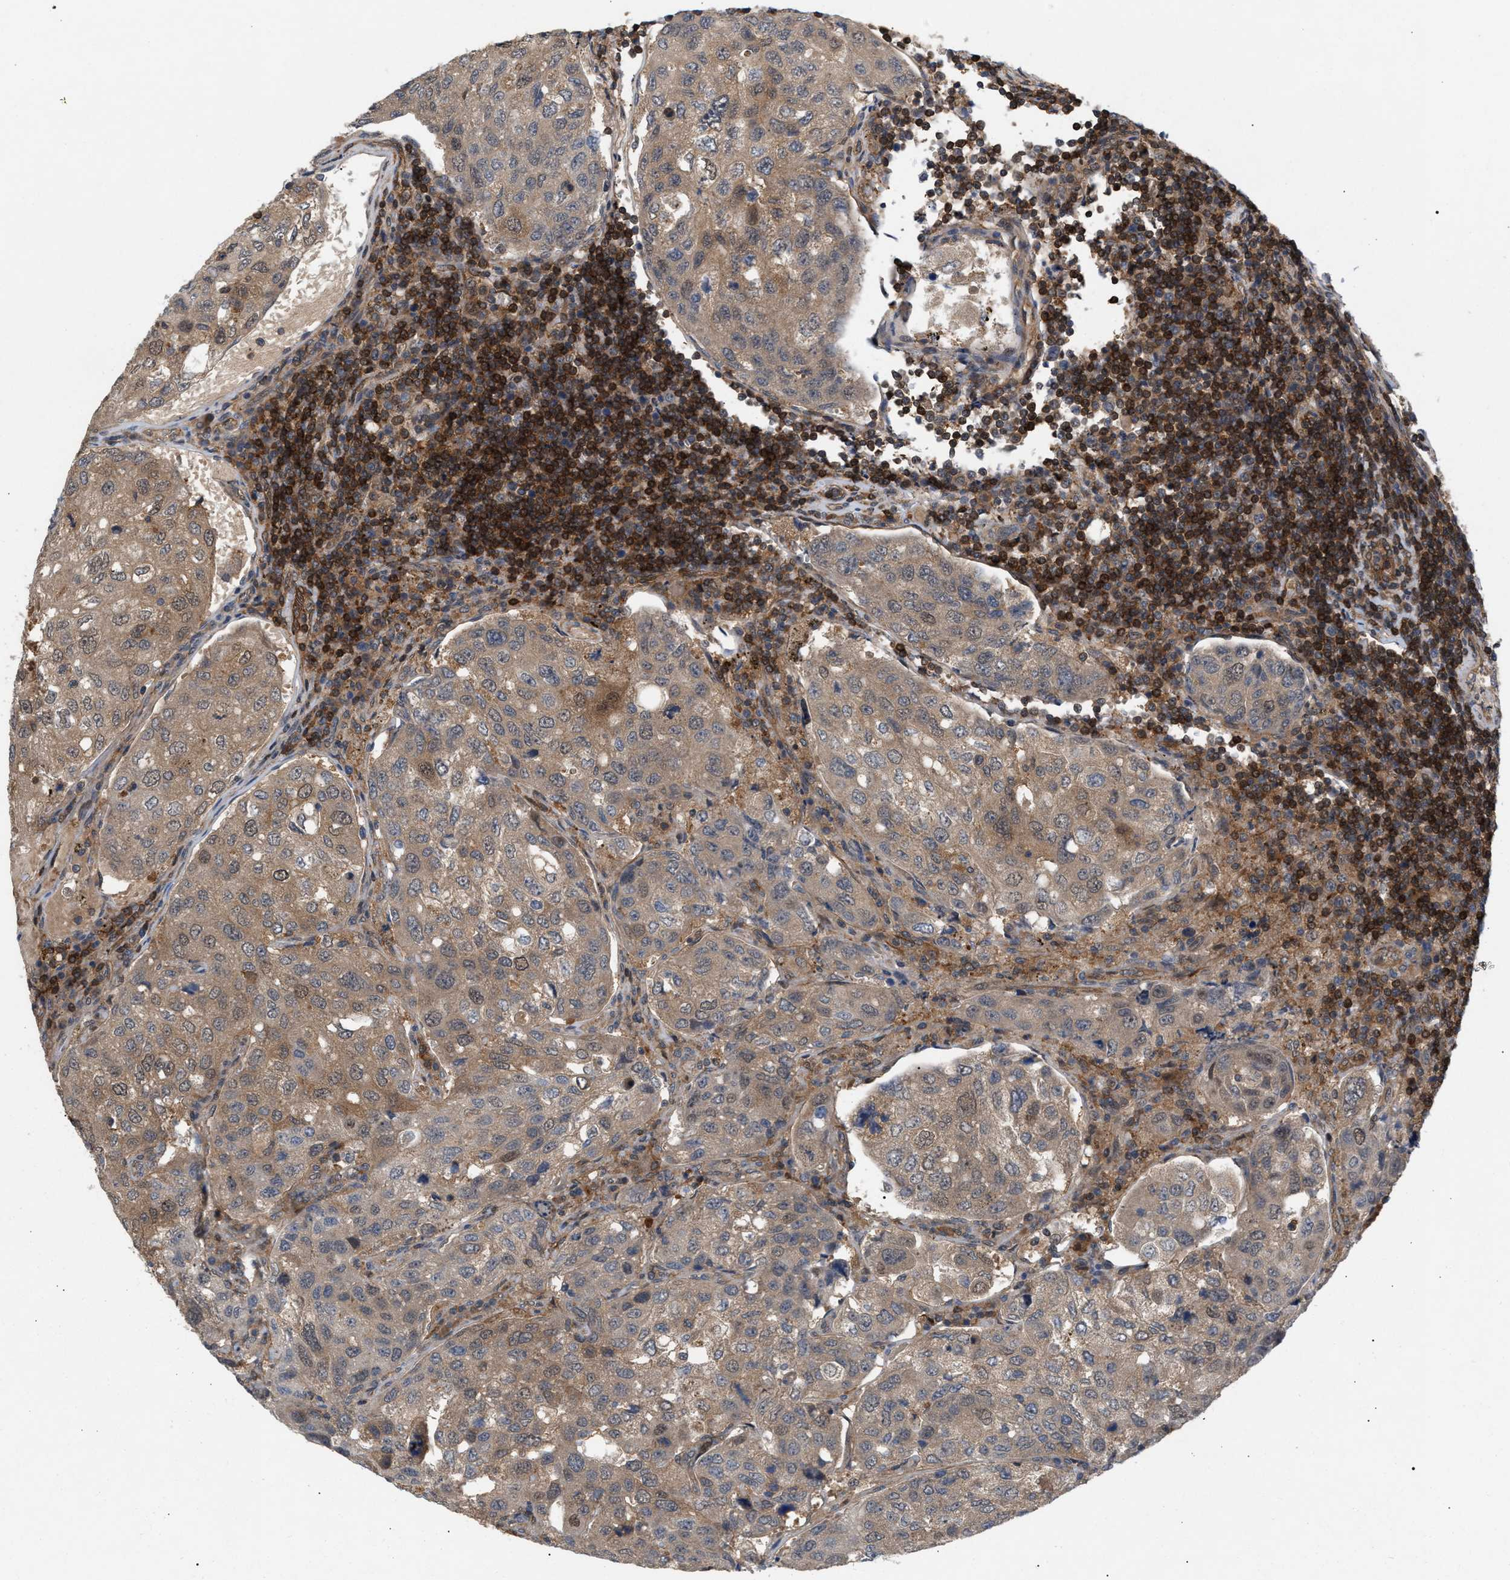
{"staining": {"intensity": "weak", "quantity": ">75%", "location": "cytoplasmic/membranous"}, "tissue": "urothelial cancer", "cell_type": "Tumor cells", "image_type": "cancer", "snomed": [{"axis": "morphology", "description": "Urothelial carcinoma, High grade"}, {"axis": "topography", "description": "Lymph node"}, {"axis": "topography", "description": "Urinary bladder"}], "caption": "A histopathology image showing weak cytoplasmic/membranous positivity in about >75% of tumor cells in urothelial carcinoma (high-grade), as visualized by brown immunohistochemical staining.", "gene": "GLOD4", "patient": {"sex": "male", "age": 51}}